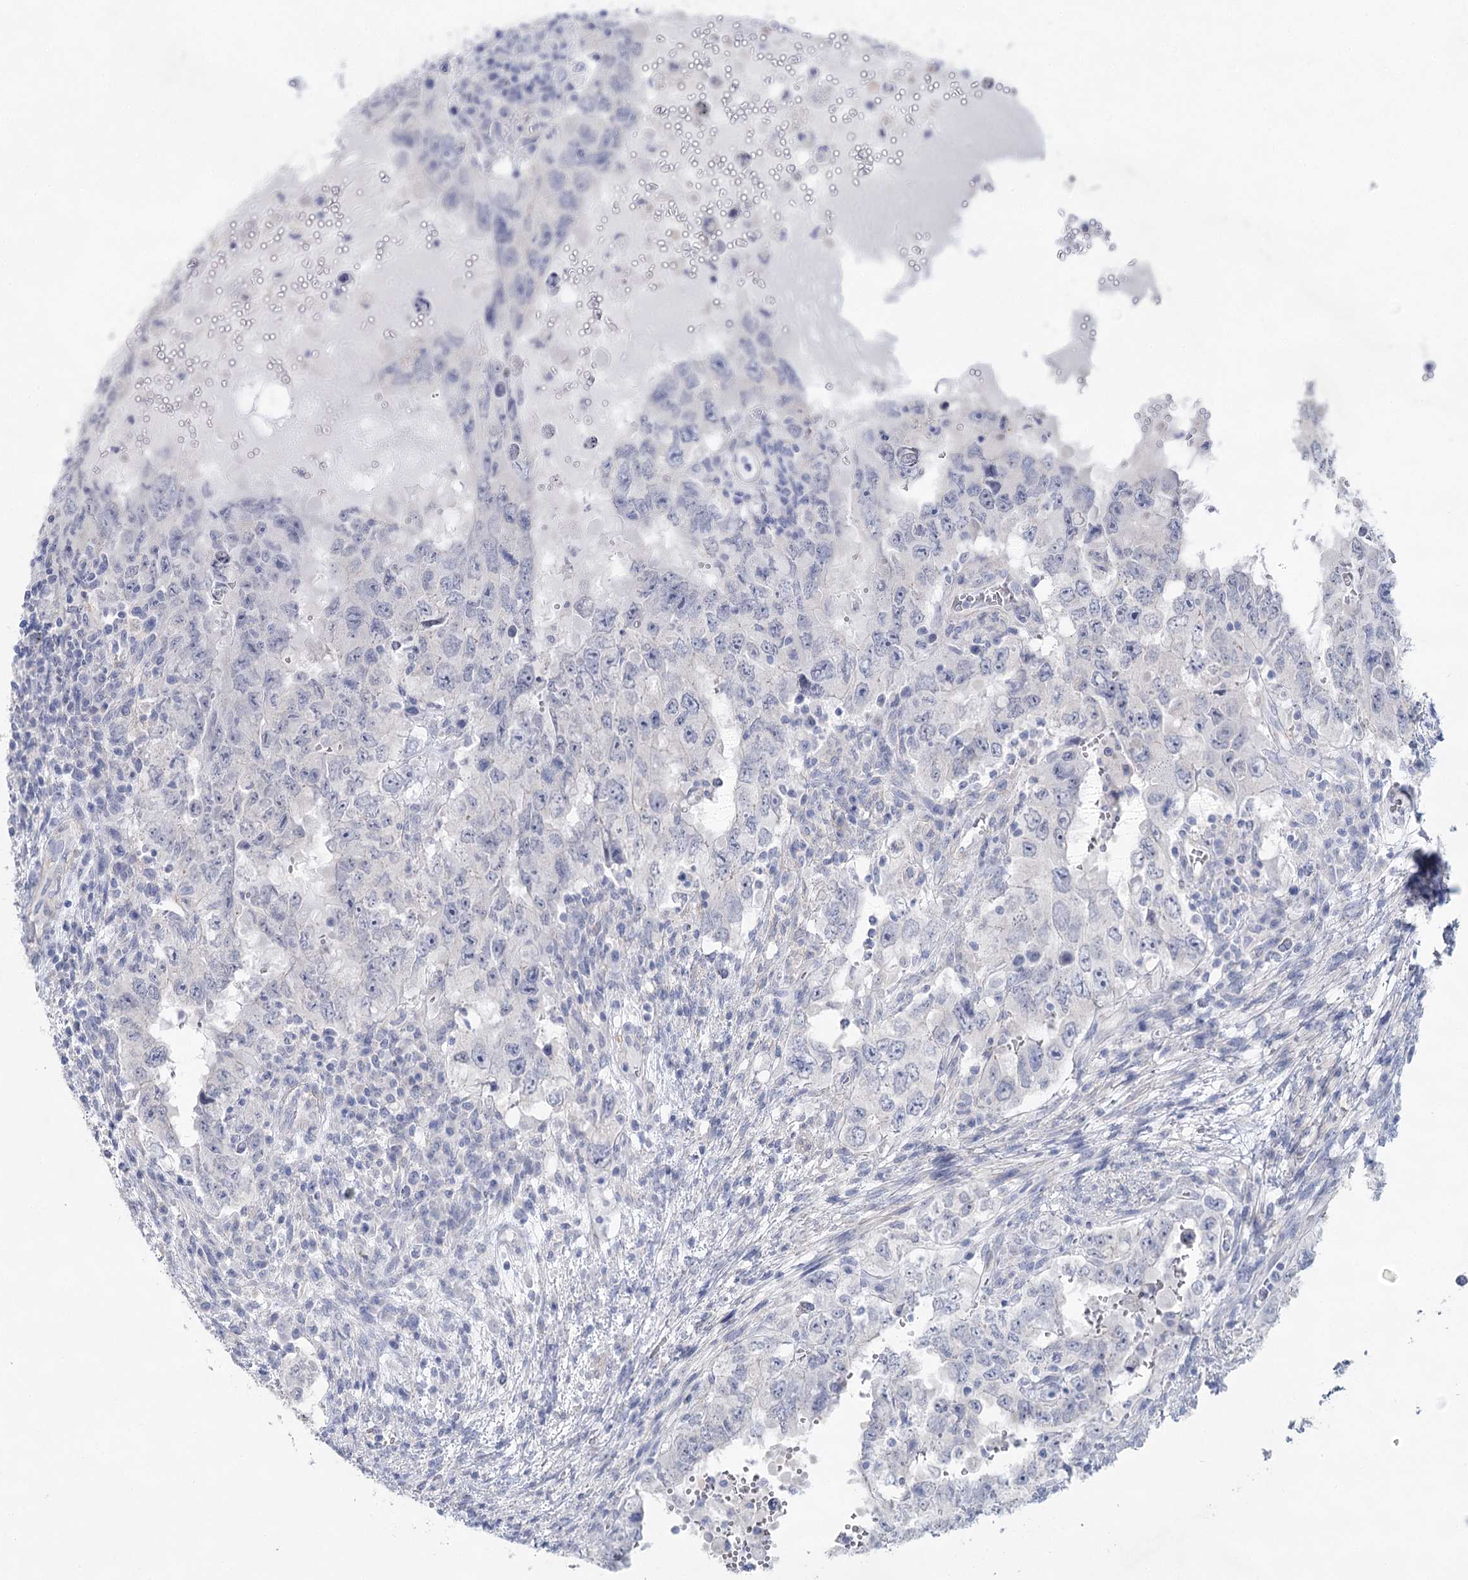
{"staining": {"intensity": "negative", "quantity": "none", "location": "none"}, "tissue": "testis cancer", "cell_type": "Tumor cells", "image_type": "cancer", "snomed": [{"axis": "morphology", "description": "Carcinoma, Embryonal, NOS"}, {"axis": "topography", "description": "Testis"}], "caption": "Testis cancer was stained to show a protein in brown. There is no significant staining in tumor cells.", "gene": "CCDC88A", "patient": {"sex": "male", "age": 26}}